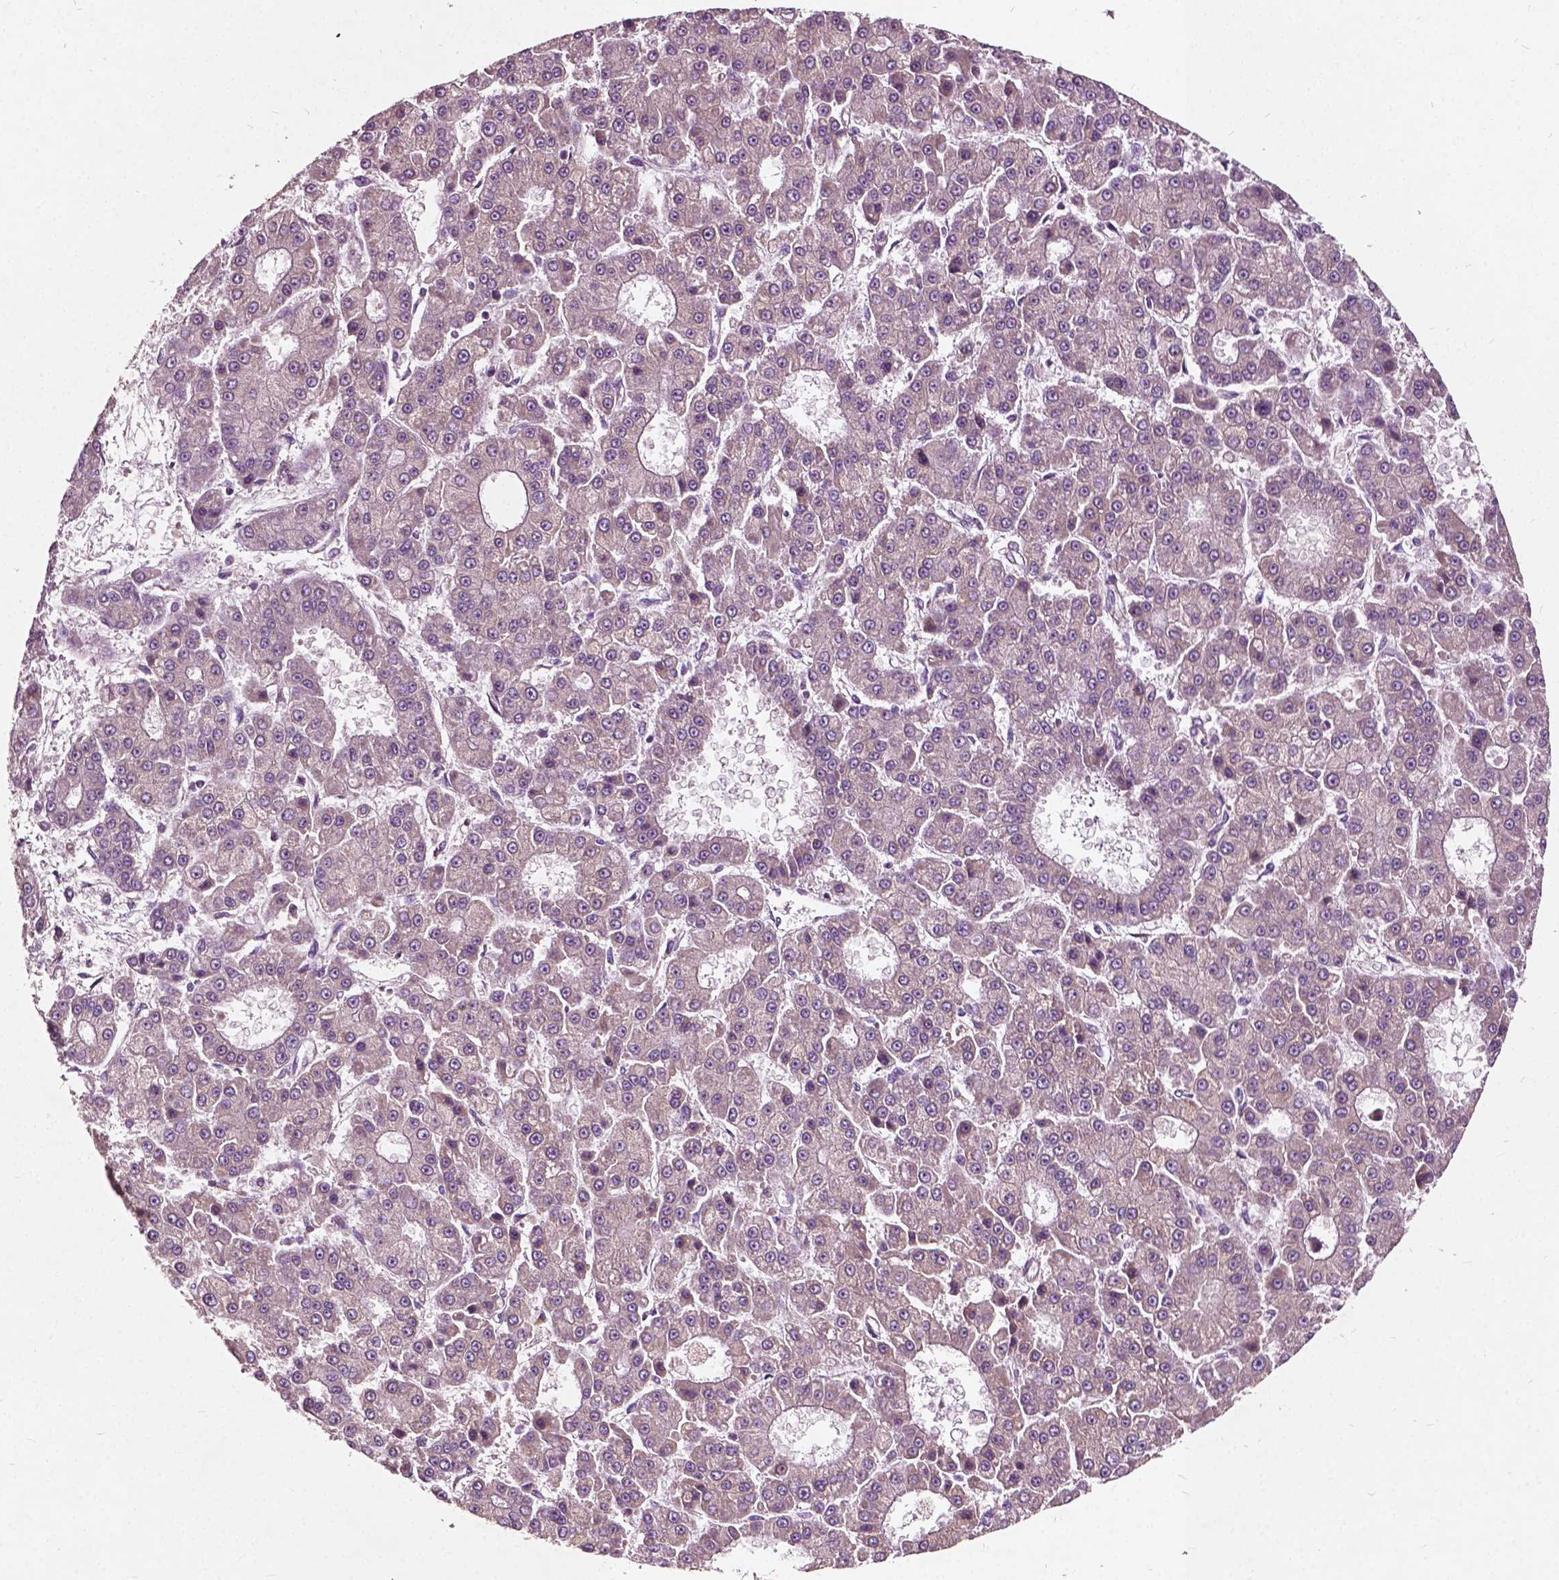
{"staining": {"intensity": "weak", "quantity": "<25%", "location": "cytoplasmic/membranous"}, "tissue": "liver cancer", "cell_type": "Tumor cells", "image_type": "cancer", "snomed": [{"axis": "morphology", "description": "Carcinoma, Hepatocellular, NOS"}, {"axis": "topography", "description": "Liver"}], "caption": "Immunohistochemistry of liver hepatocellular carcinoma shows no expression in tumor cells.", "gene": "ODF3L2", "patient": {"sex": "male", "age": 70}}